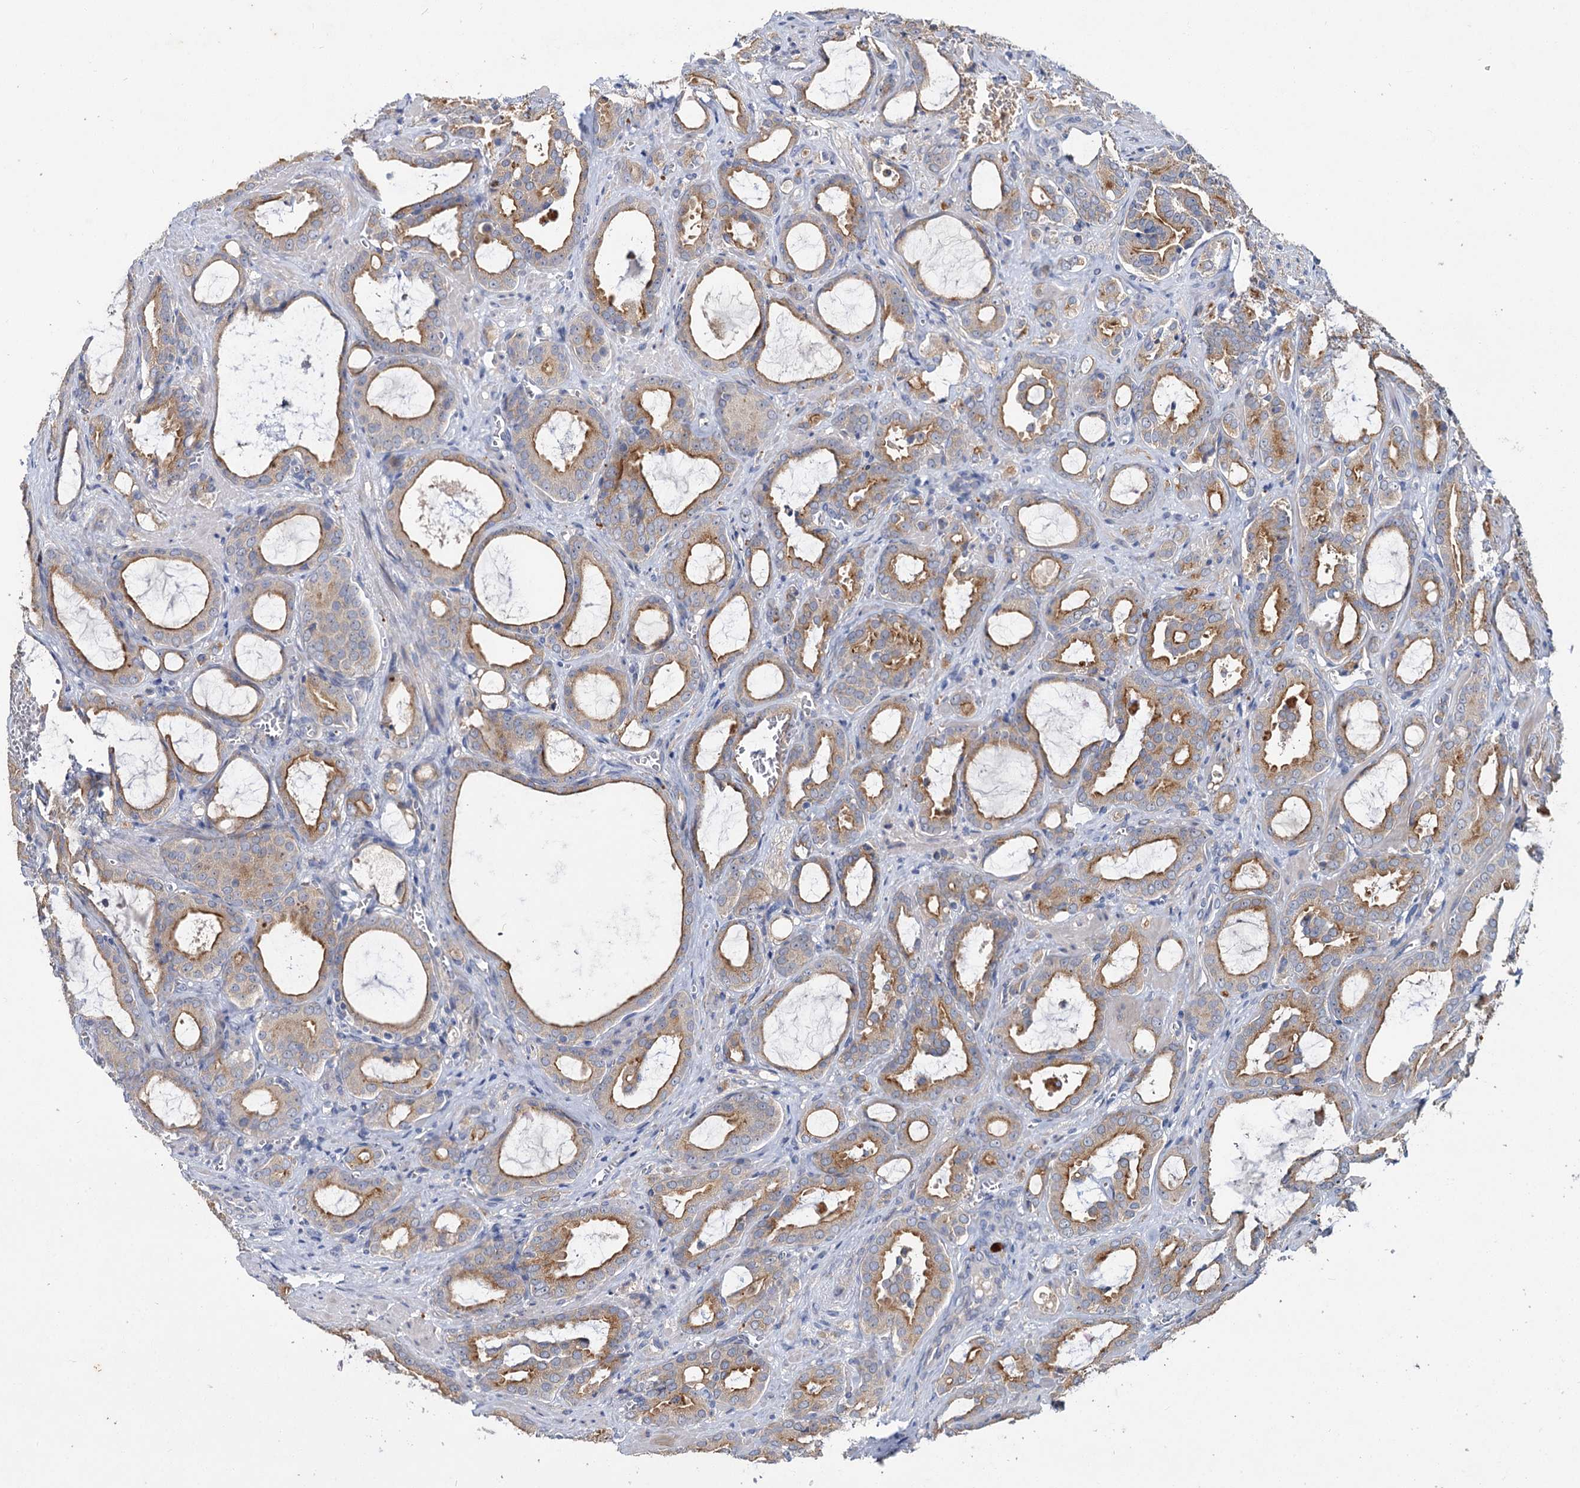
{"staining": {"intensity": "moderate", "quantity": "25%-75%", "location": "cytoplasmic/membranous"}, "tissue": "prostate cancer", "cell_type": "Tumor cells", "image_type": "cancer", "snomed": [{"axis": "morphology", "description": "Adenocarcinoma, High grade"}, {"axis": "topography", "description": "Prostate"}], "caption": "Brown immunohistochemical staining in prostate adenocarcinoma (high-grade) displays moderate cytoplasmic/membranous positivity in about 25%-75% of tumor cells.", "gene": "ATP9A", "patient": {"sex": "male", "age": 72}}